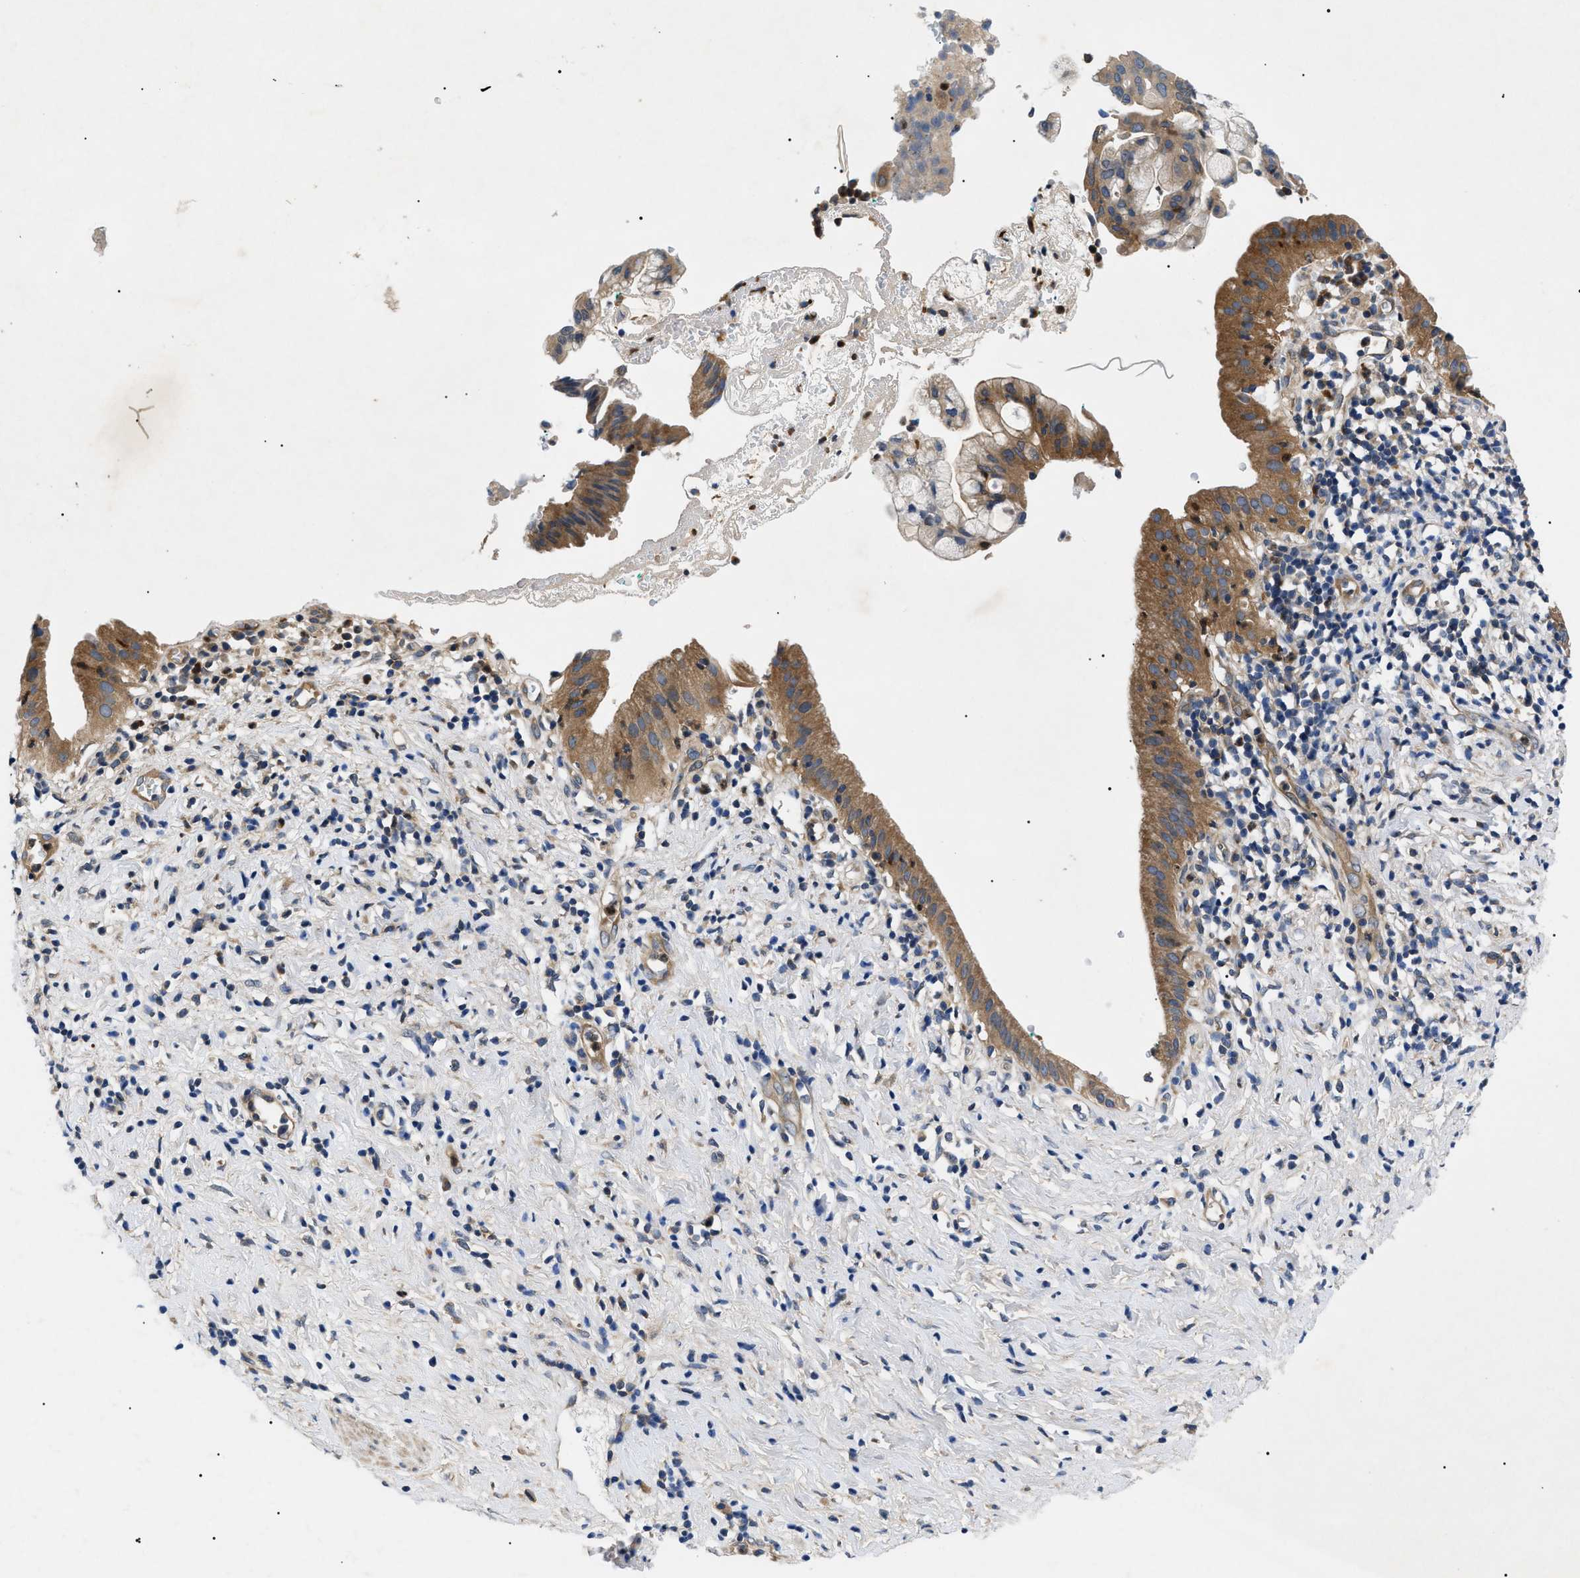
{"staining": {"intensity": "strong", "quantity": ">75%", "location": "cytoplasmic/membranous"}, "tissue": "pancreatic cancer", "cell_type": "Tumor cells", "image_type": "cancer", "snomed": [{"axis": "morphology", "description": "Adenocarcinoma, NOS"}, {"axis": "morphology", "description": "Adenocarcinoma, metastatic, NOS"}, {"axis": "topography", "description": "Lymph node"}, {"axis": "topography", "description": "Pancreas"}, {"axis": "topography", "description": "Duodenum"}], "caption": "Human pancreatic adenocarcinoma stained with a protein marker exhibits strong staining in tumor cells.", "gene": "RIPK1", "patient": {"sex": "female", "age": 64}}